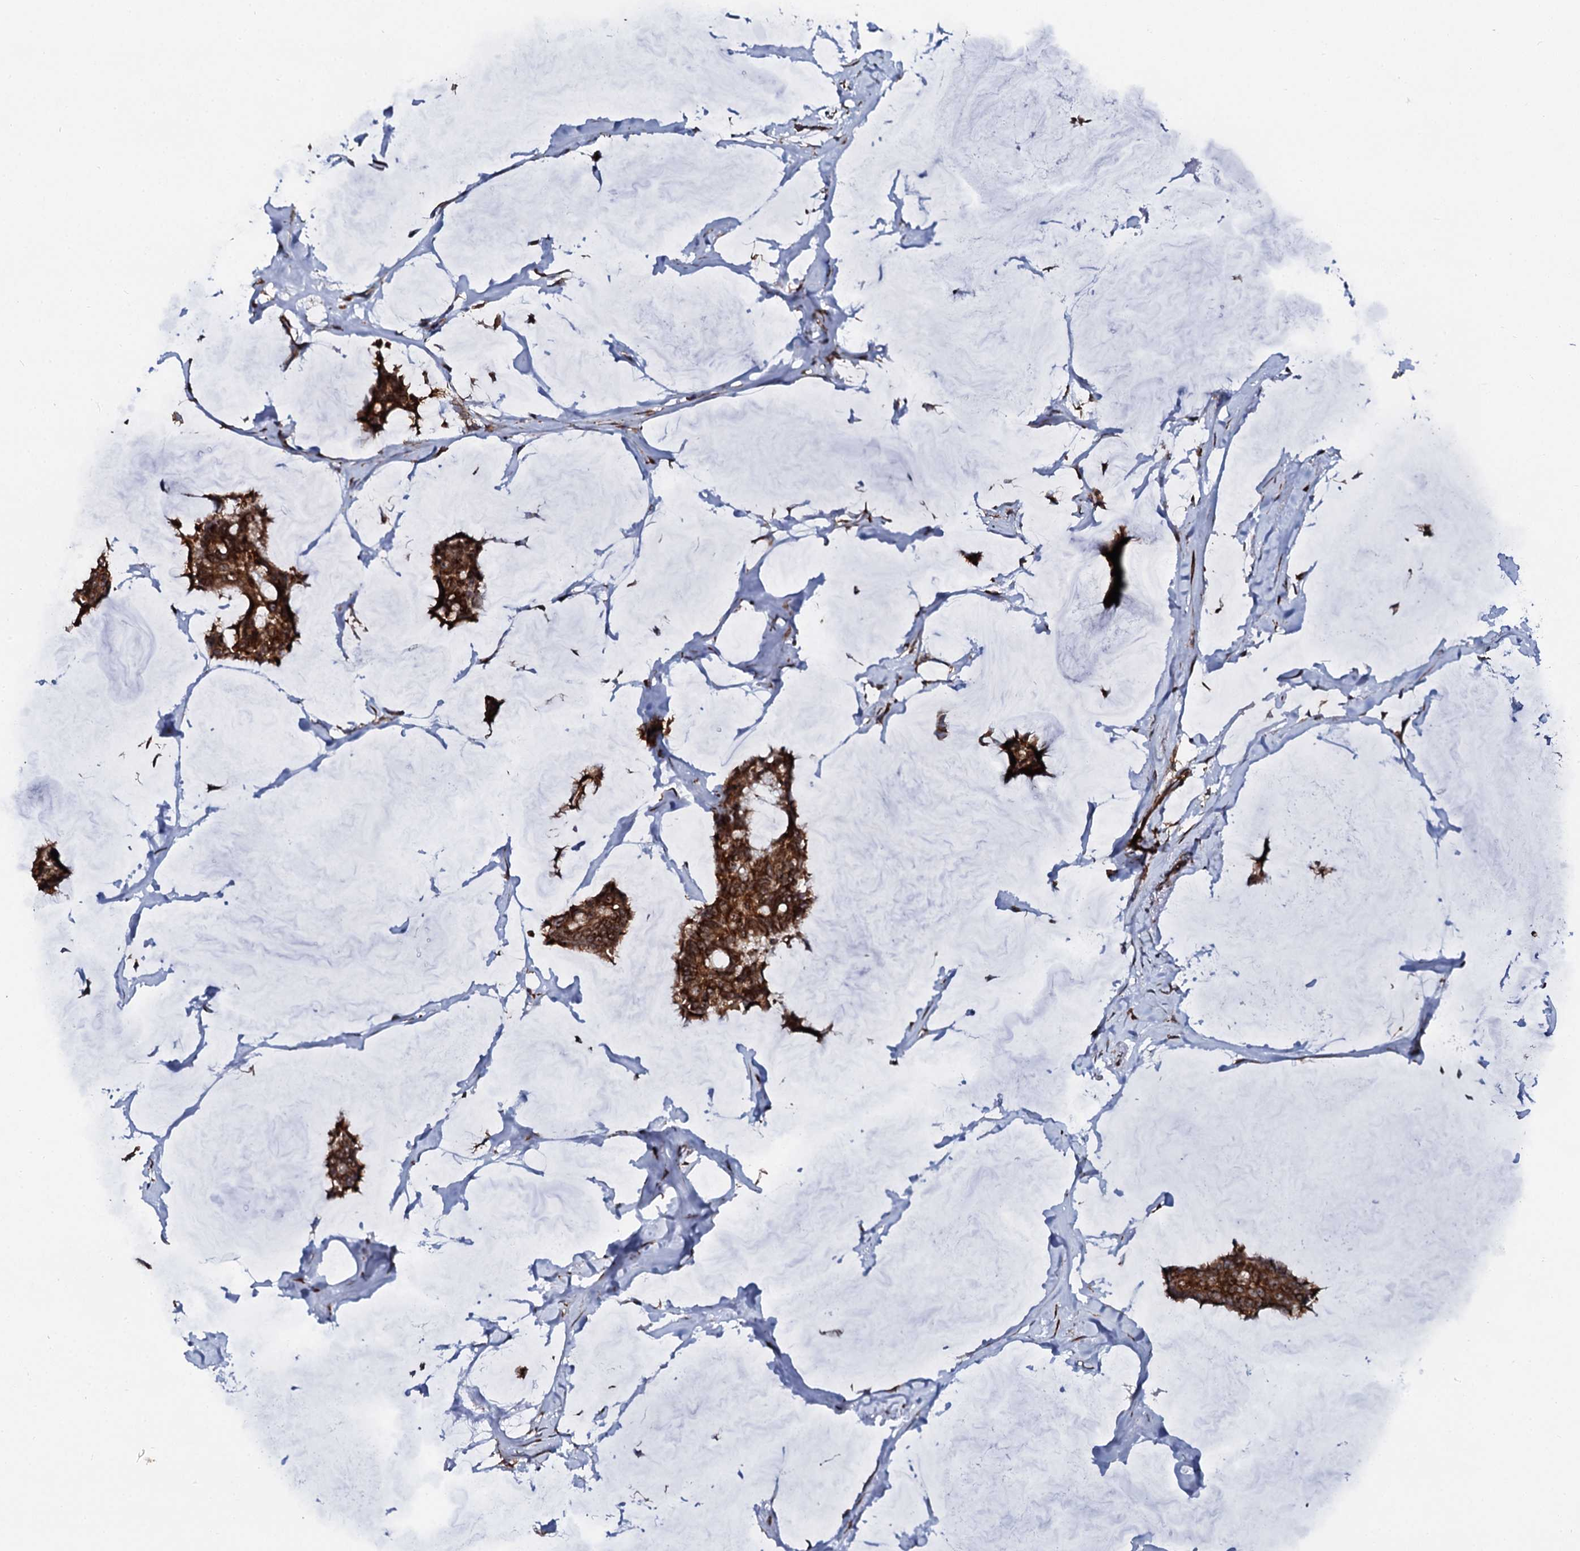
{"staining": {"intensity": "strong", "quantity": ">75%", "location": "cytoplasmic/membranous"}, "tissue": "breast cancer", "cell_type": "Tumor cells", "image_type": "cancer", "snomed": [{"axis": "morphology", "description": "Duct carcinoma"}, {"axis": "topography", "description": "Breast"}], "caption": "Breast intraductal carcinoma stained with a protein marker exhibits strong staining in tumor cells.", "gene": "SPTY2D1", "patient": {"sex": "female", "age": 93}}